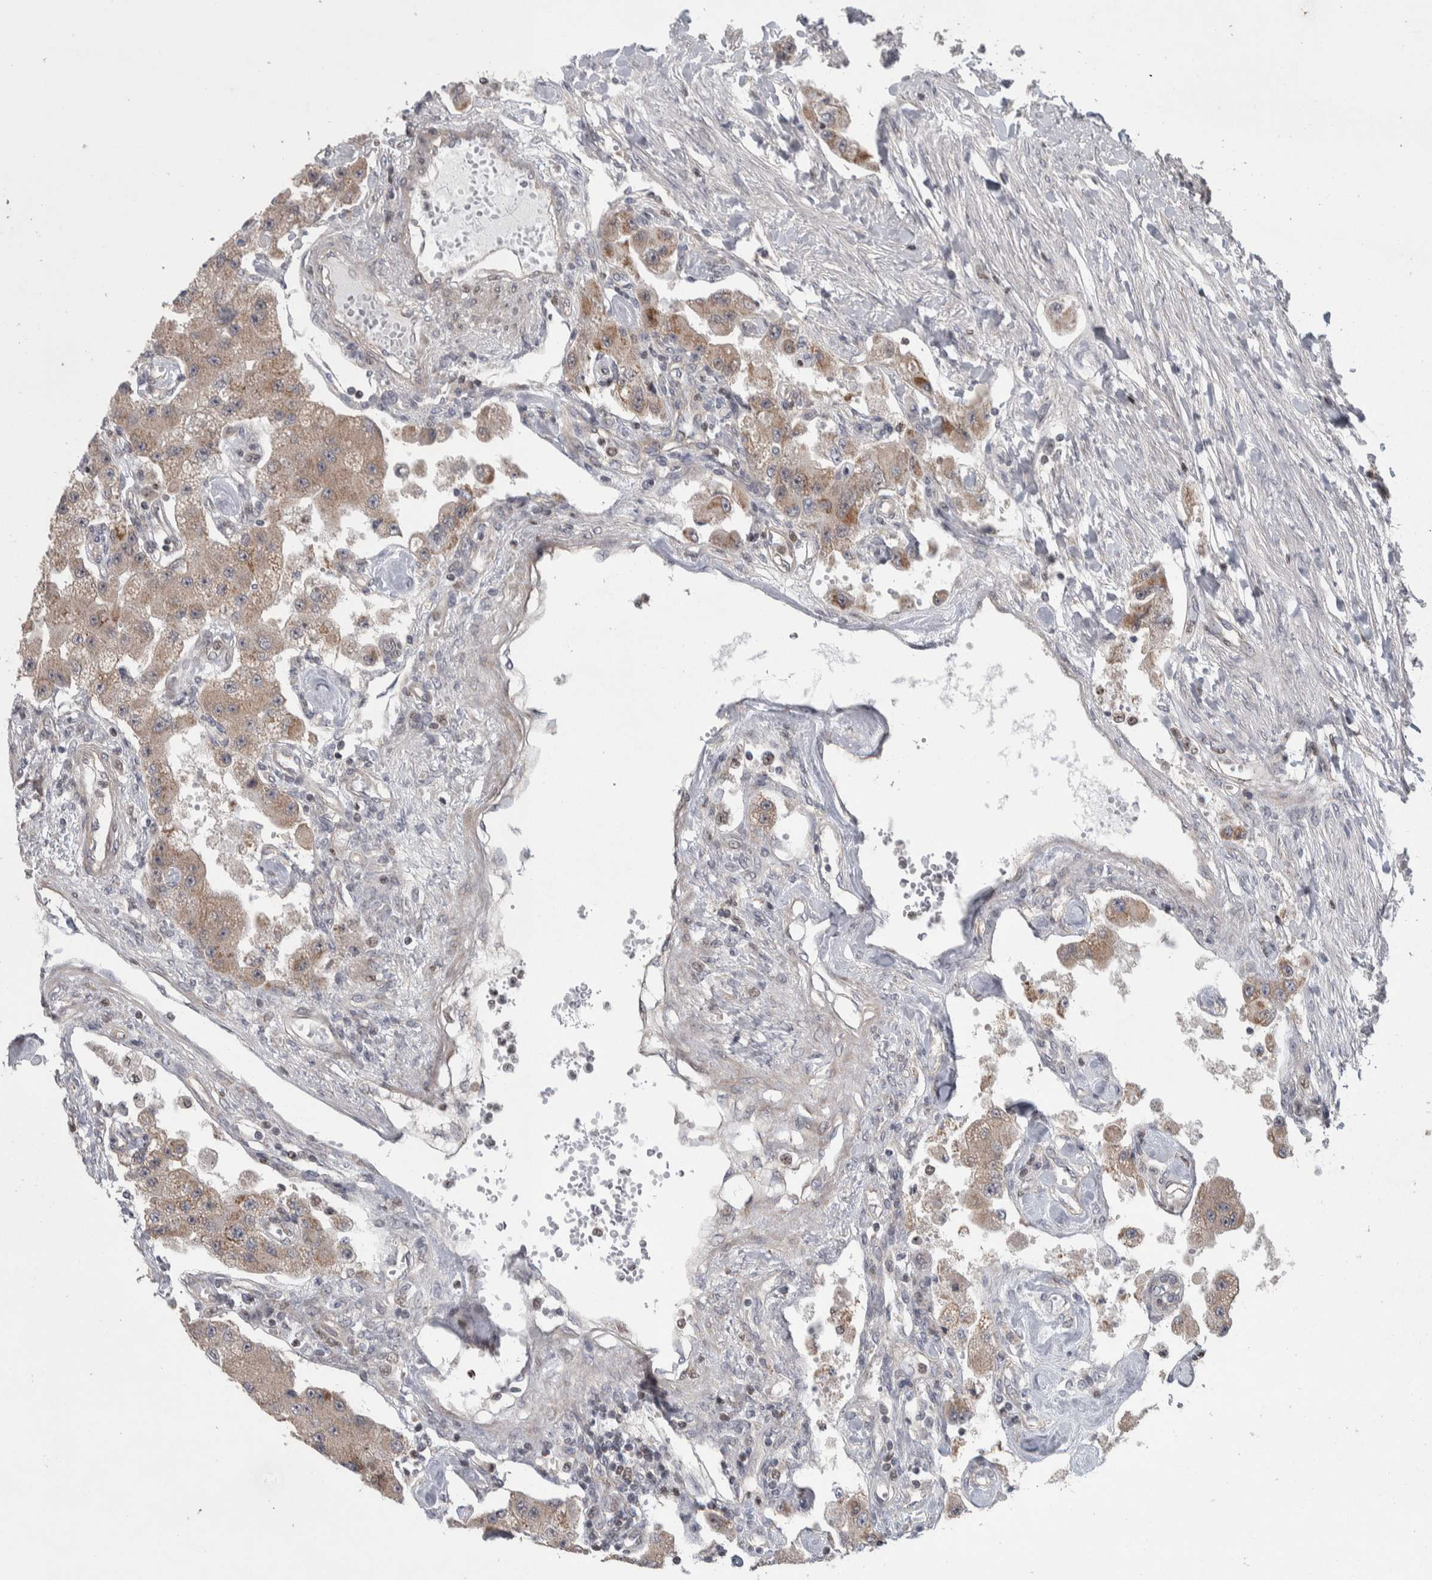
{"staining": {"intensity": "weak", "quantity": ">75%", "location": "cytoplasmic/membranous"}, "tissue": "carcinoid", "cell_type": "Tumor cells", "image_type": "cancer", "snomed": [{"axis": "morphology", "description": "Carcinoid, malignant, NOS"}, {"axis": "topography", "description": "Pancreas"}], "caption": "Brown immunohistochemical staining in human carcinoid (malignant) shows weak cytoplasmic/membranous positivity in approximately >75% of tumor cells.", "gene": "CWC27", "patient": {"sex": "male", "age": 41}}